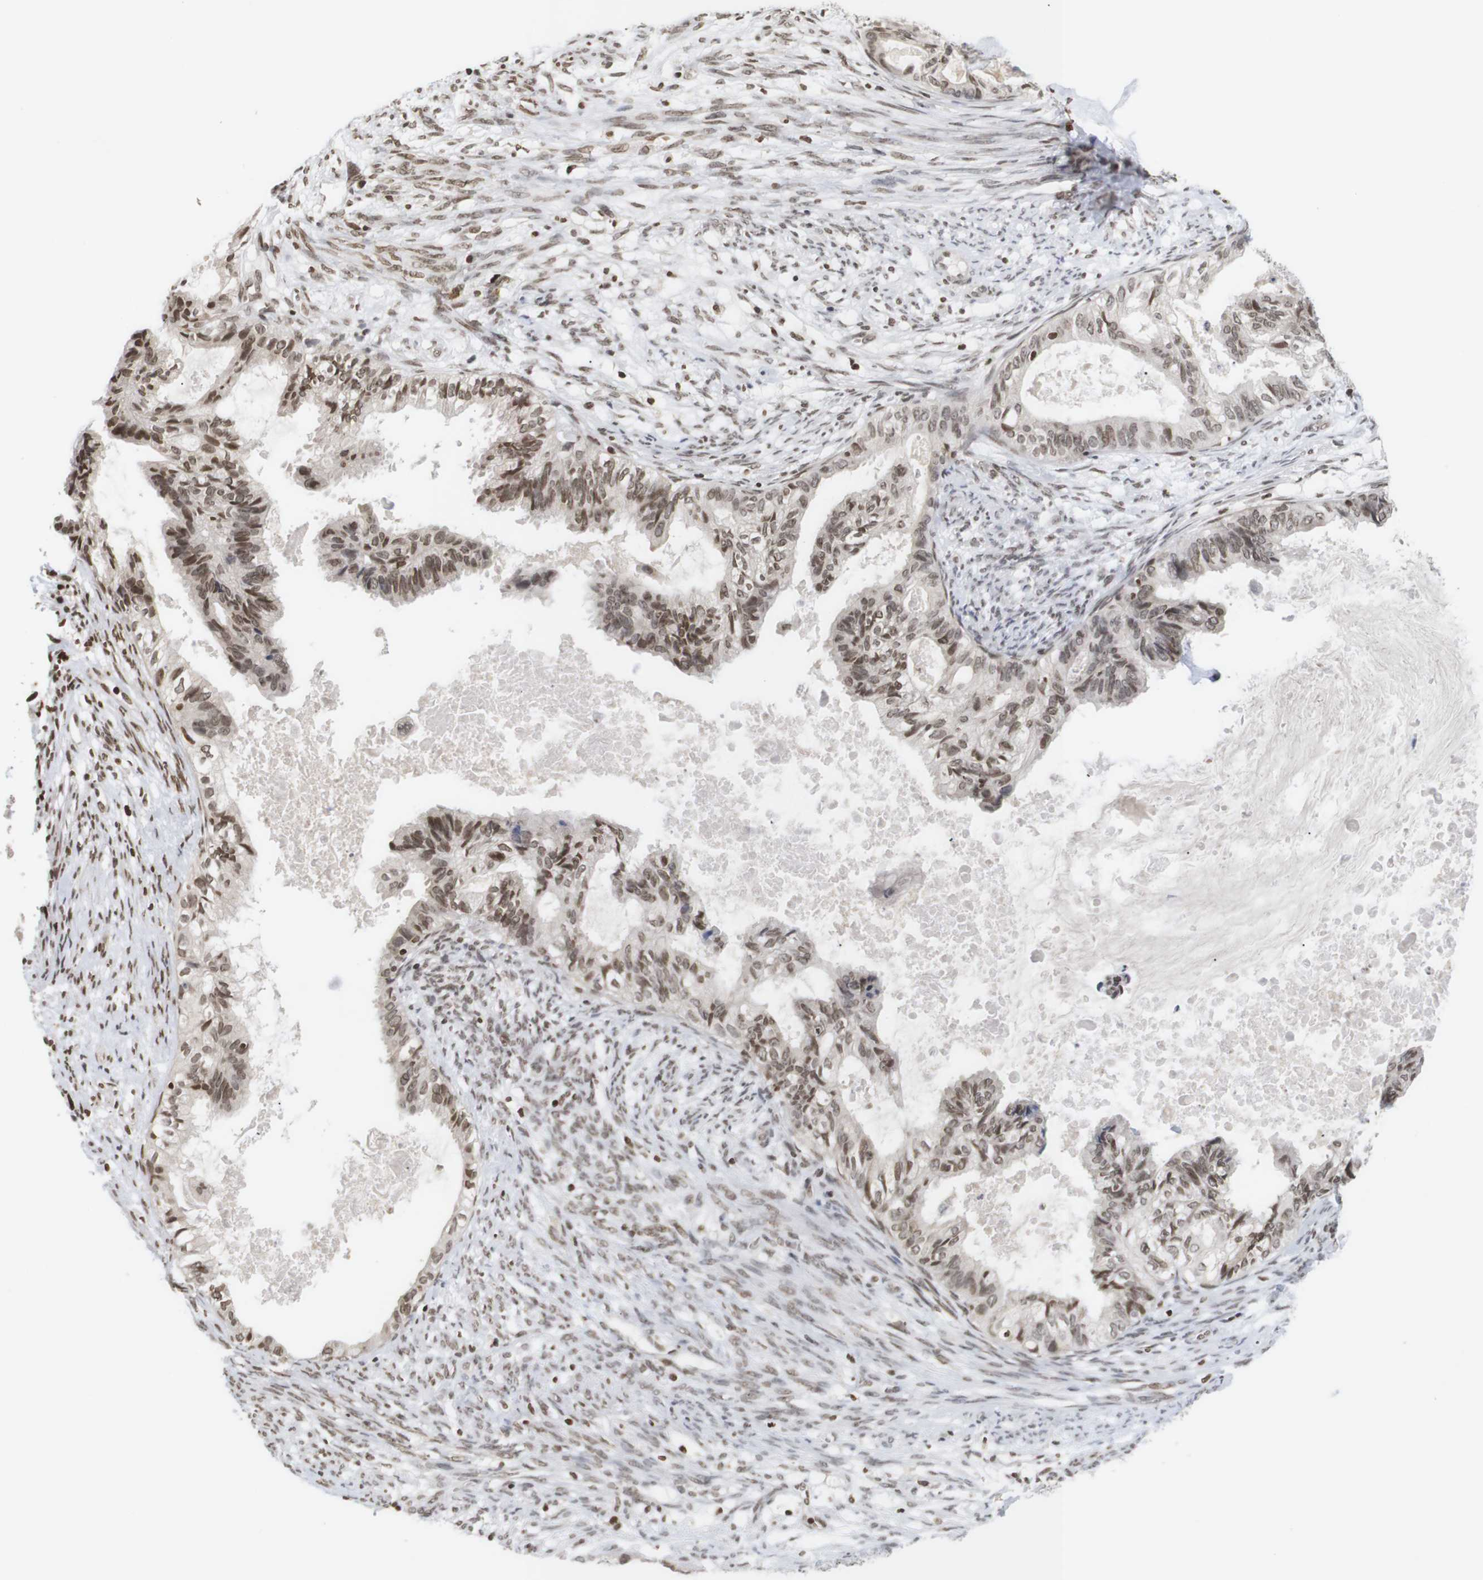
{"staining": {"intensity": "moderate", "quantity": ">75%", "location": "nuclear"}, "tissue": "cervical cancer", "cell_type": "Tumor cells", "image_type": "cancer", "snomed": [{"axis": "morphology", "description": "Normal tissue, NOS"}, {"axis": "morphology", "description": "Adenocarcinoma, NOS"}, {"axis": "topography", "description": "Cervix"}, {"axis": "topography", "description": "Endometrium"}], "caption": "Immunohistochemical staining of adenocarcinoma (cervical) displays moderate nuclear protein staining in approximately >75% of tumor cells. (DAB = brown stain, brightfield microscopy at high magnification).", "gene": "ETV5", "patient": {"sex": "female", "age": 86}}